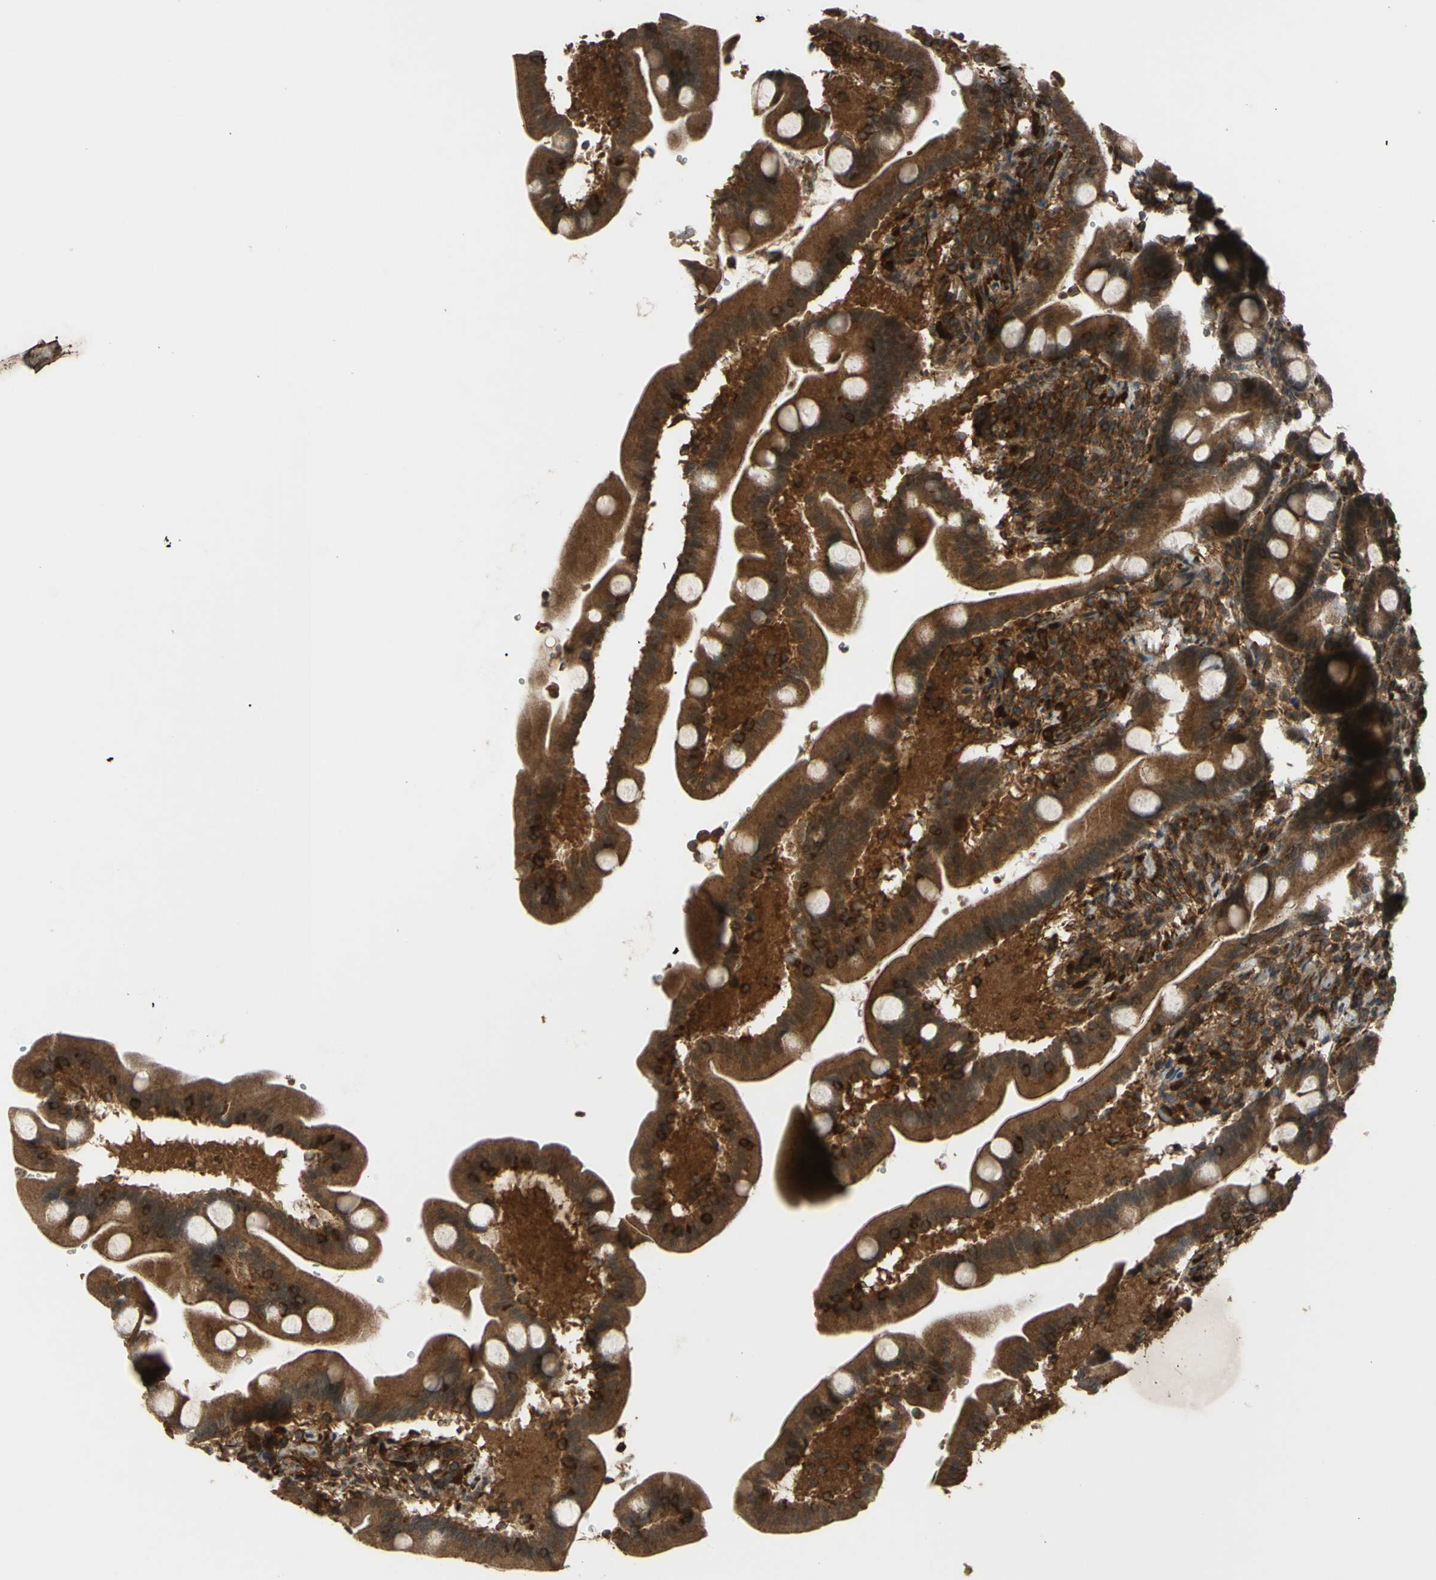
{"staining": {"intensity": "moderate", "quantity": ">75%", "location": "cytoplasmic/membranous,nuclear"}, "tissue": "duodenum", "cell_type": "Glandular cells", "image_type": "normal", "snomed": [{"axis": "morphology", "description": "Normal tissue, NOS"}, {"axis": "topography", "description": "Duodenum"}], "caption": "Immunohistochemistry (DAB (3,3'-diaminobenzidine)) staining of unremarkable duodenum displays moderate cytoplasmic/membranous,nuclear protein expression in about >75% of glandular cells.", "gene": "FLII", "patient": {"sex": "male", "age": 54}}